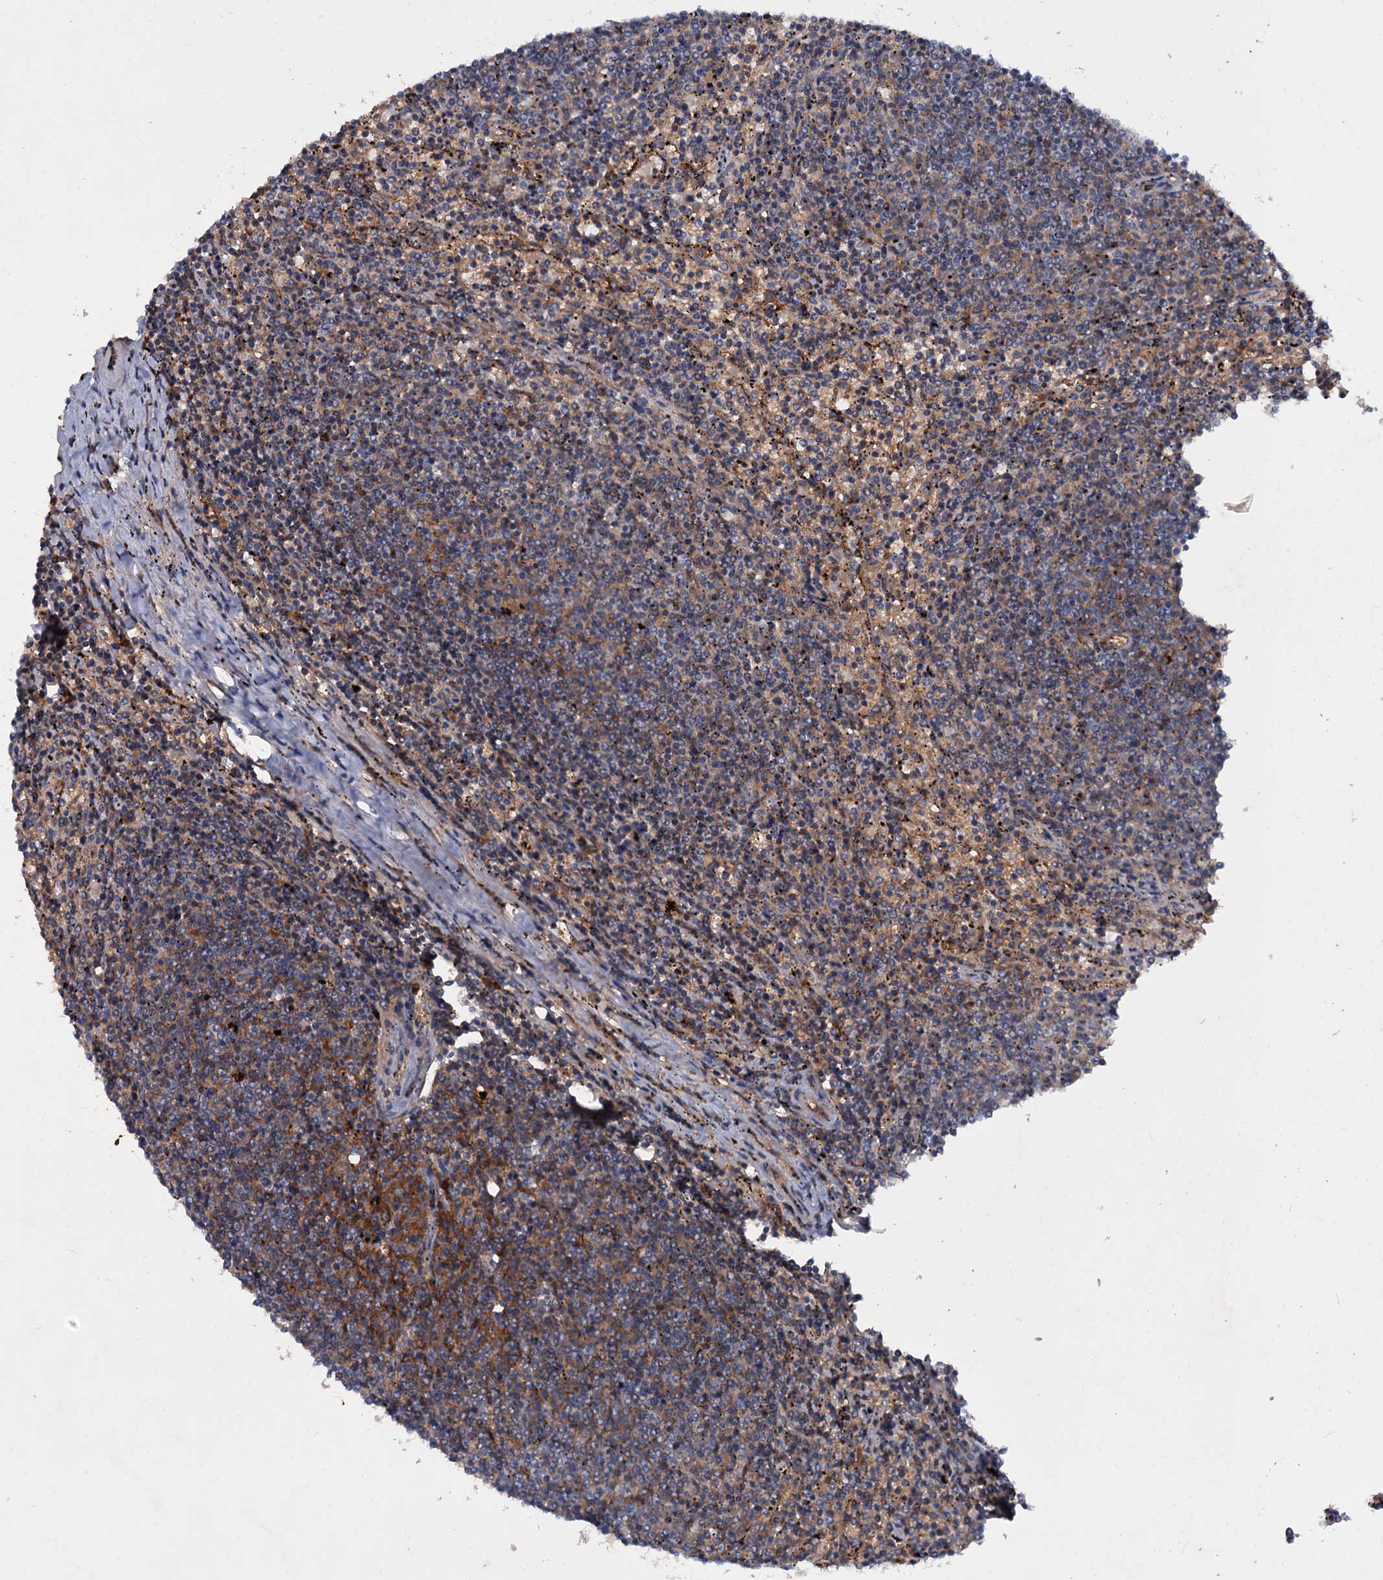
{"staining": {"intensity": "weak", "quantity": "25%-75%", "location": "cytoplasmic/membranous"}, "tissue": "lymphoma", "cell_type": "Tumor cells", "image_type": "cancer", "snomed": [{"axis": "morphology", "description": "Malignant lymphoma, non-Hodgkin's type, Low grade"}, {"axis": "topography", "description": "Spleen"}], "caption": "Human lymphoma stained with a protein marker reveals weak staining in tumor cells.", "gene": "CHRD", "patient": {"sex": "female", "age": 50}}